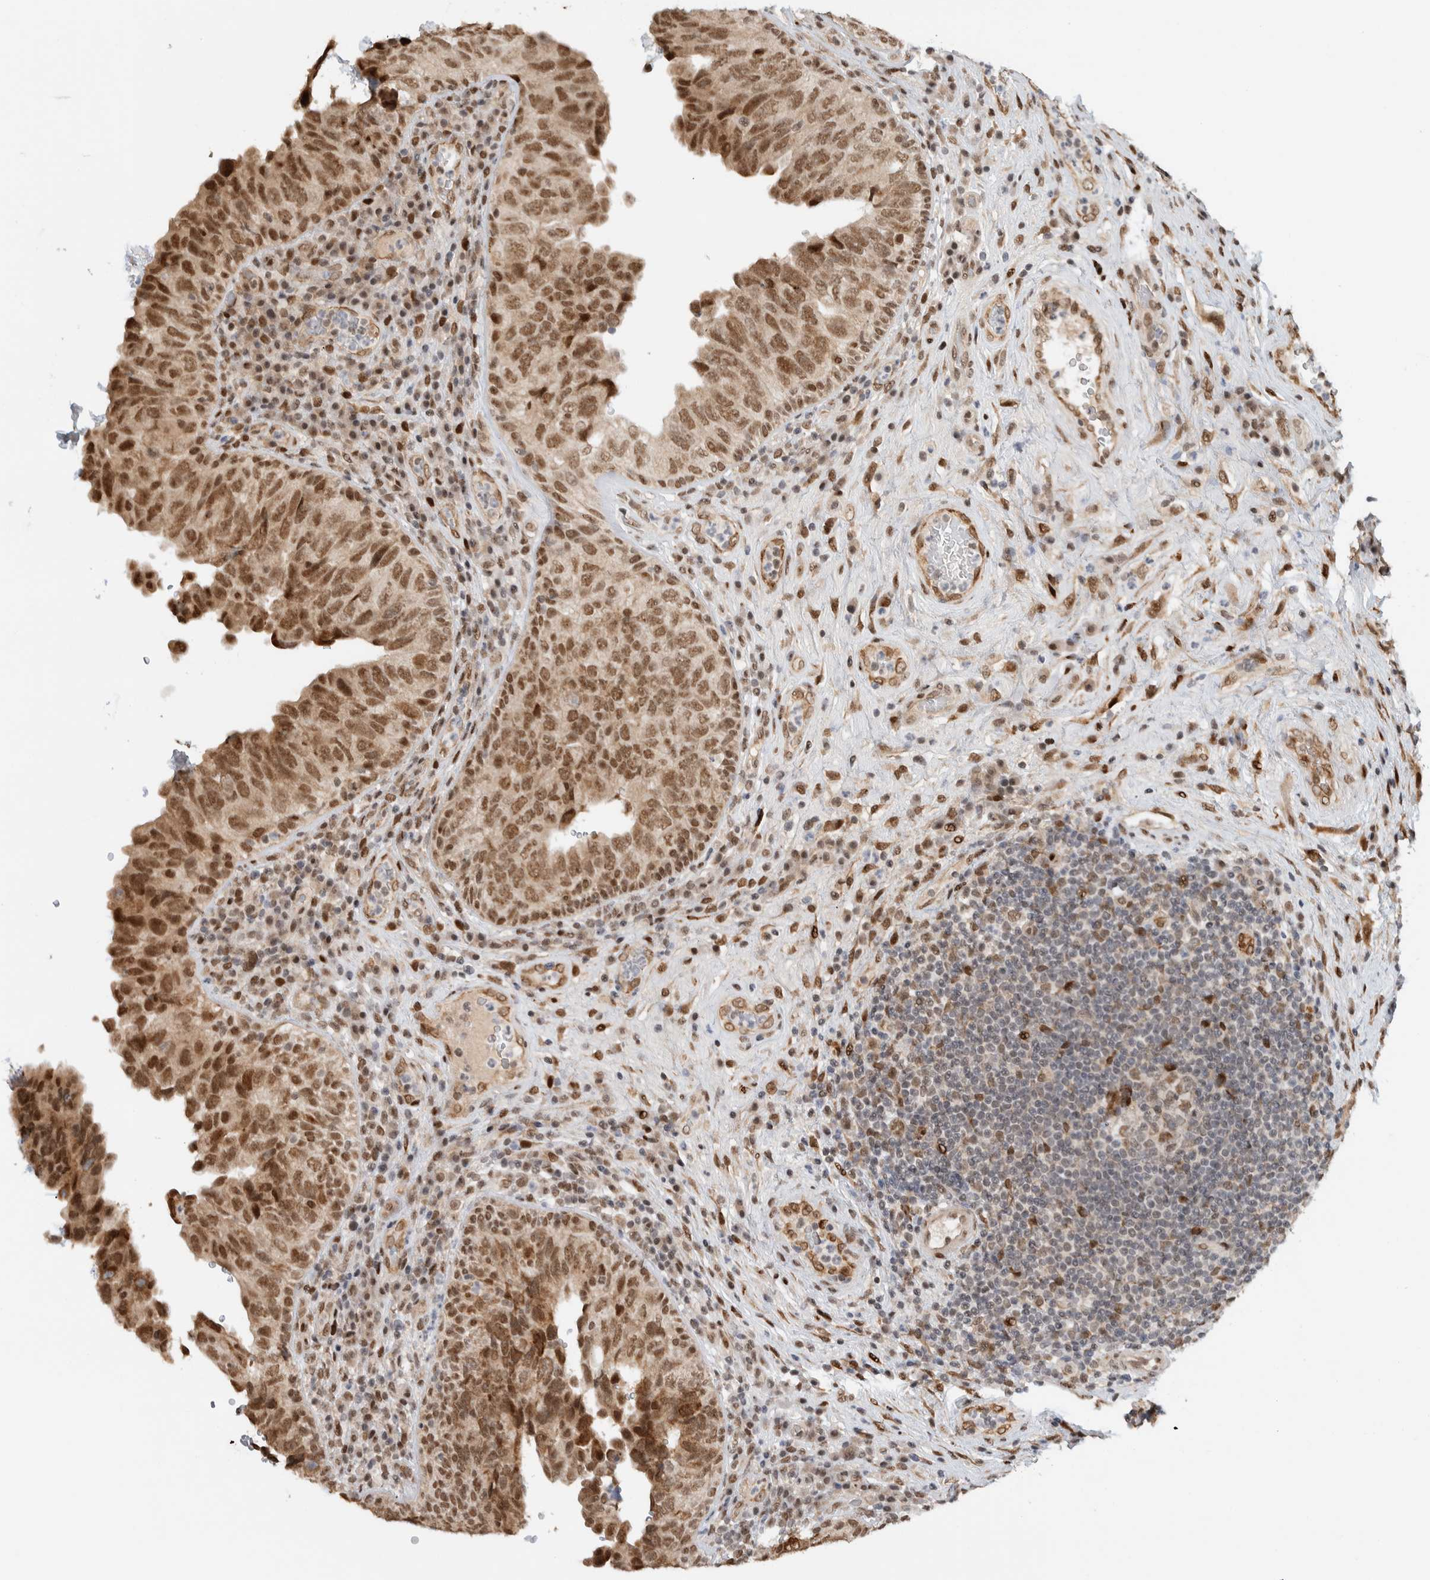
{"staining": {"intensity": "moderate", "quantity": ">75%", "location": "cytoplasmic/membranous,nuclear"}, "tissue": "urothelial cancer", "cell_type": "Tumor cells", "image_type": "cancer", "snomed": [{"axis": "morphology", "description": "Urothelial carcinoma, High grade"}, {"axis": "topography", "description": "Urinary bladder"}], "caption": "DAB immunohistochemical staining of human urothelial cancer reveals moderate cytoplasmic/membranous and nuclear protein positivity in approximately >75% of tumor cells.", "gene": "TNRC18", "patient": {"sex": "female", "age": 82}}